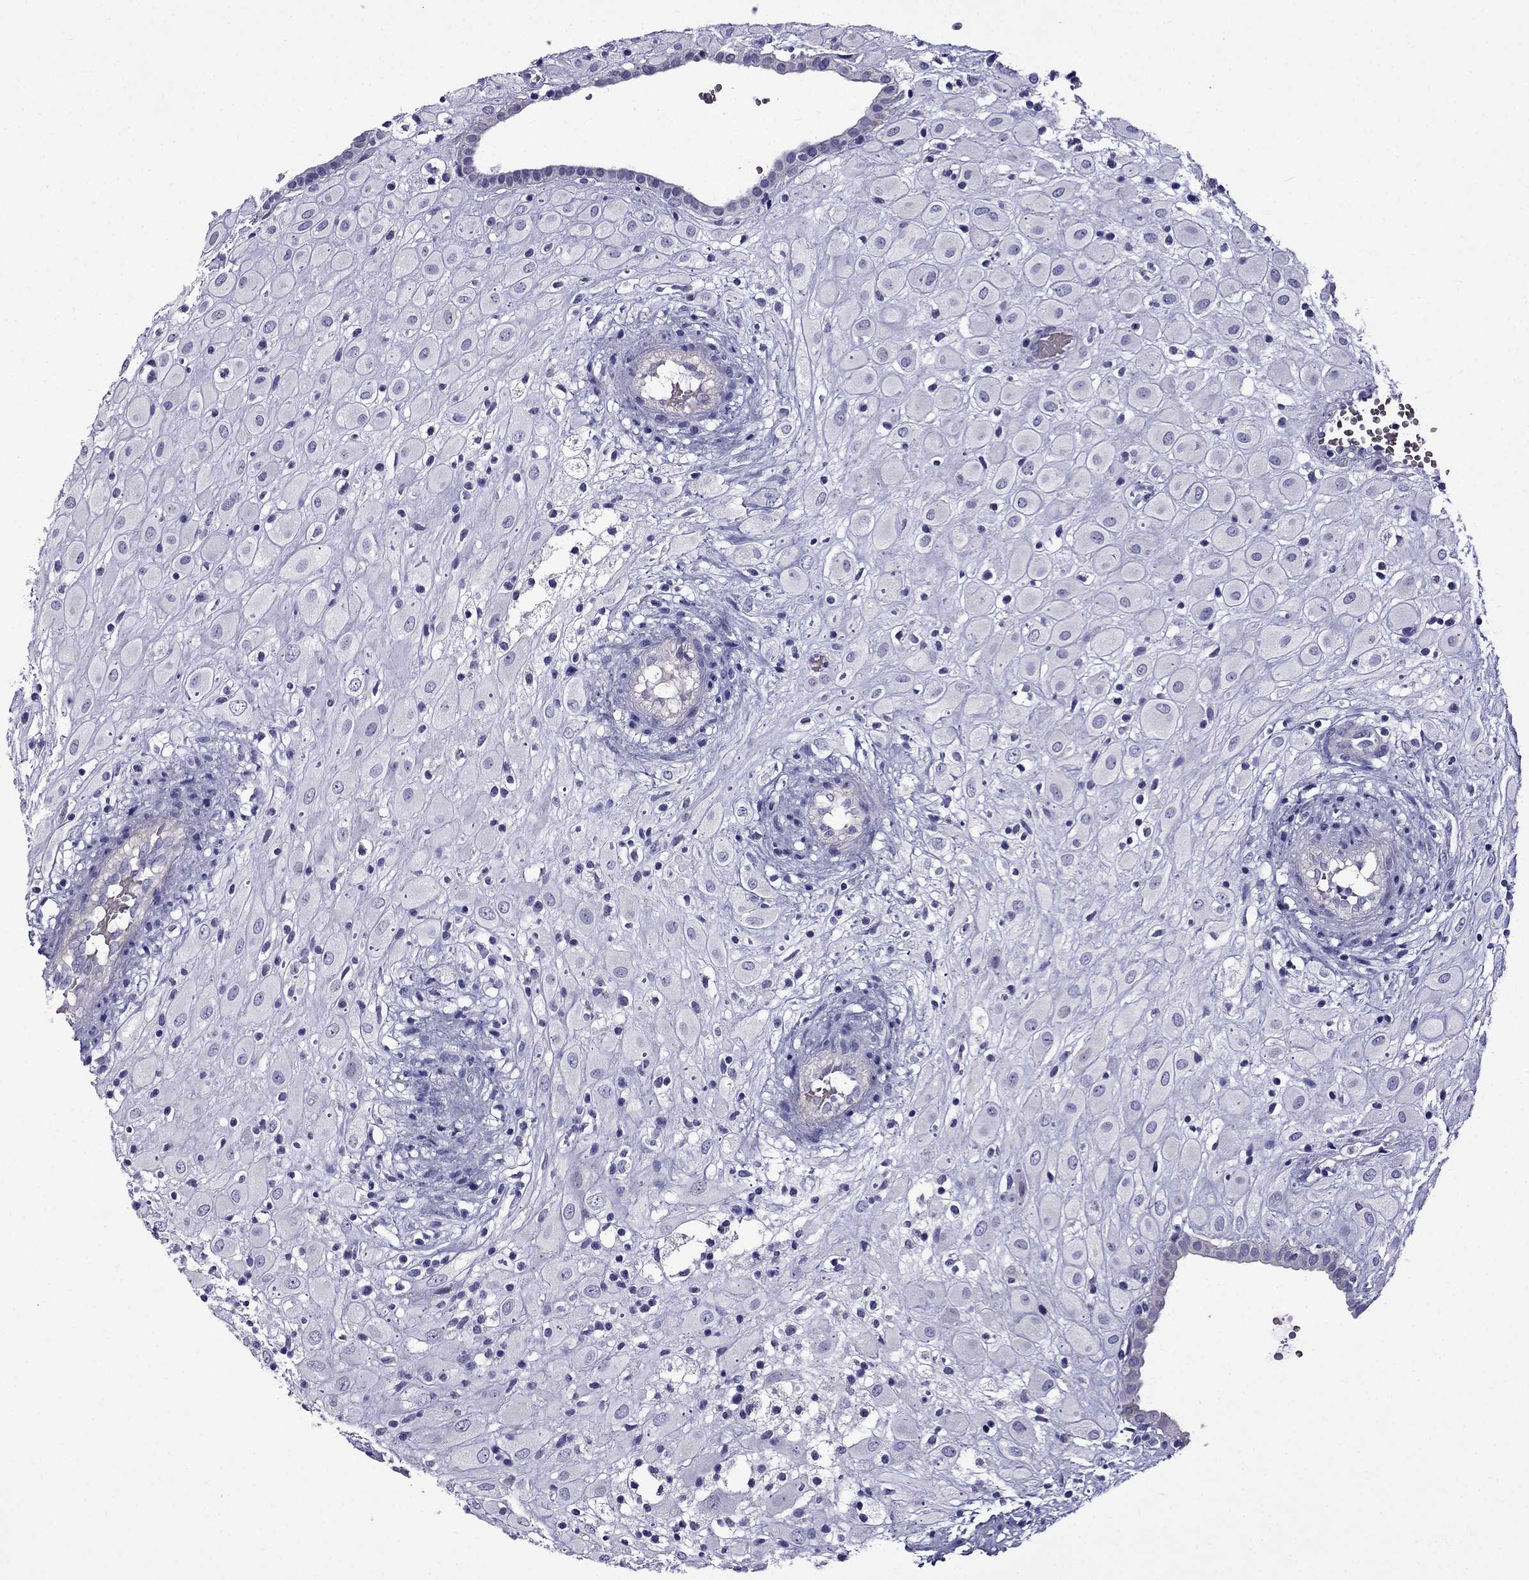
{"staining": {"intensity": "negative", "quantity": "none", "location": "none"}, "tissue": "placenta", "cell_type": "Decidual cells", "image_type": "normal", "snomed": [{"axis": "morphology", "description": "Normal tissue, NOS"}, {"axis": "topography", "description": "Placenta"}], "caption": "A high-resolution micrograph shows immunohistochemistry (IHC) staining of unremarkable placenta, which reveals no significant positivity in decidual cells.", "gene": "TDRD1", "patient": {"sex": "female", "age": 24}}